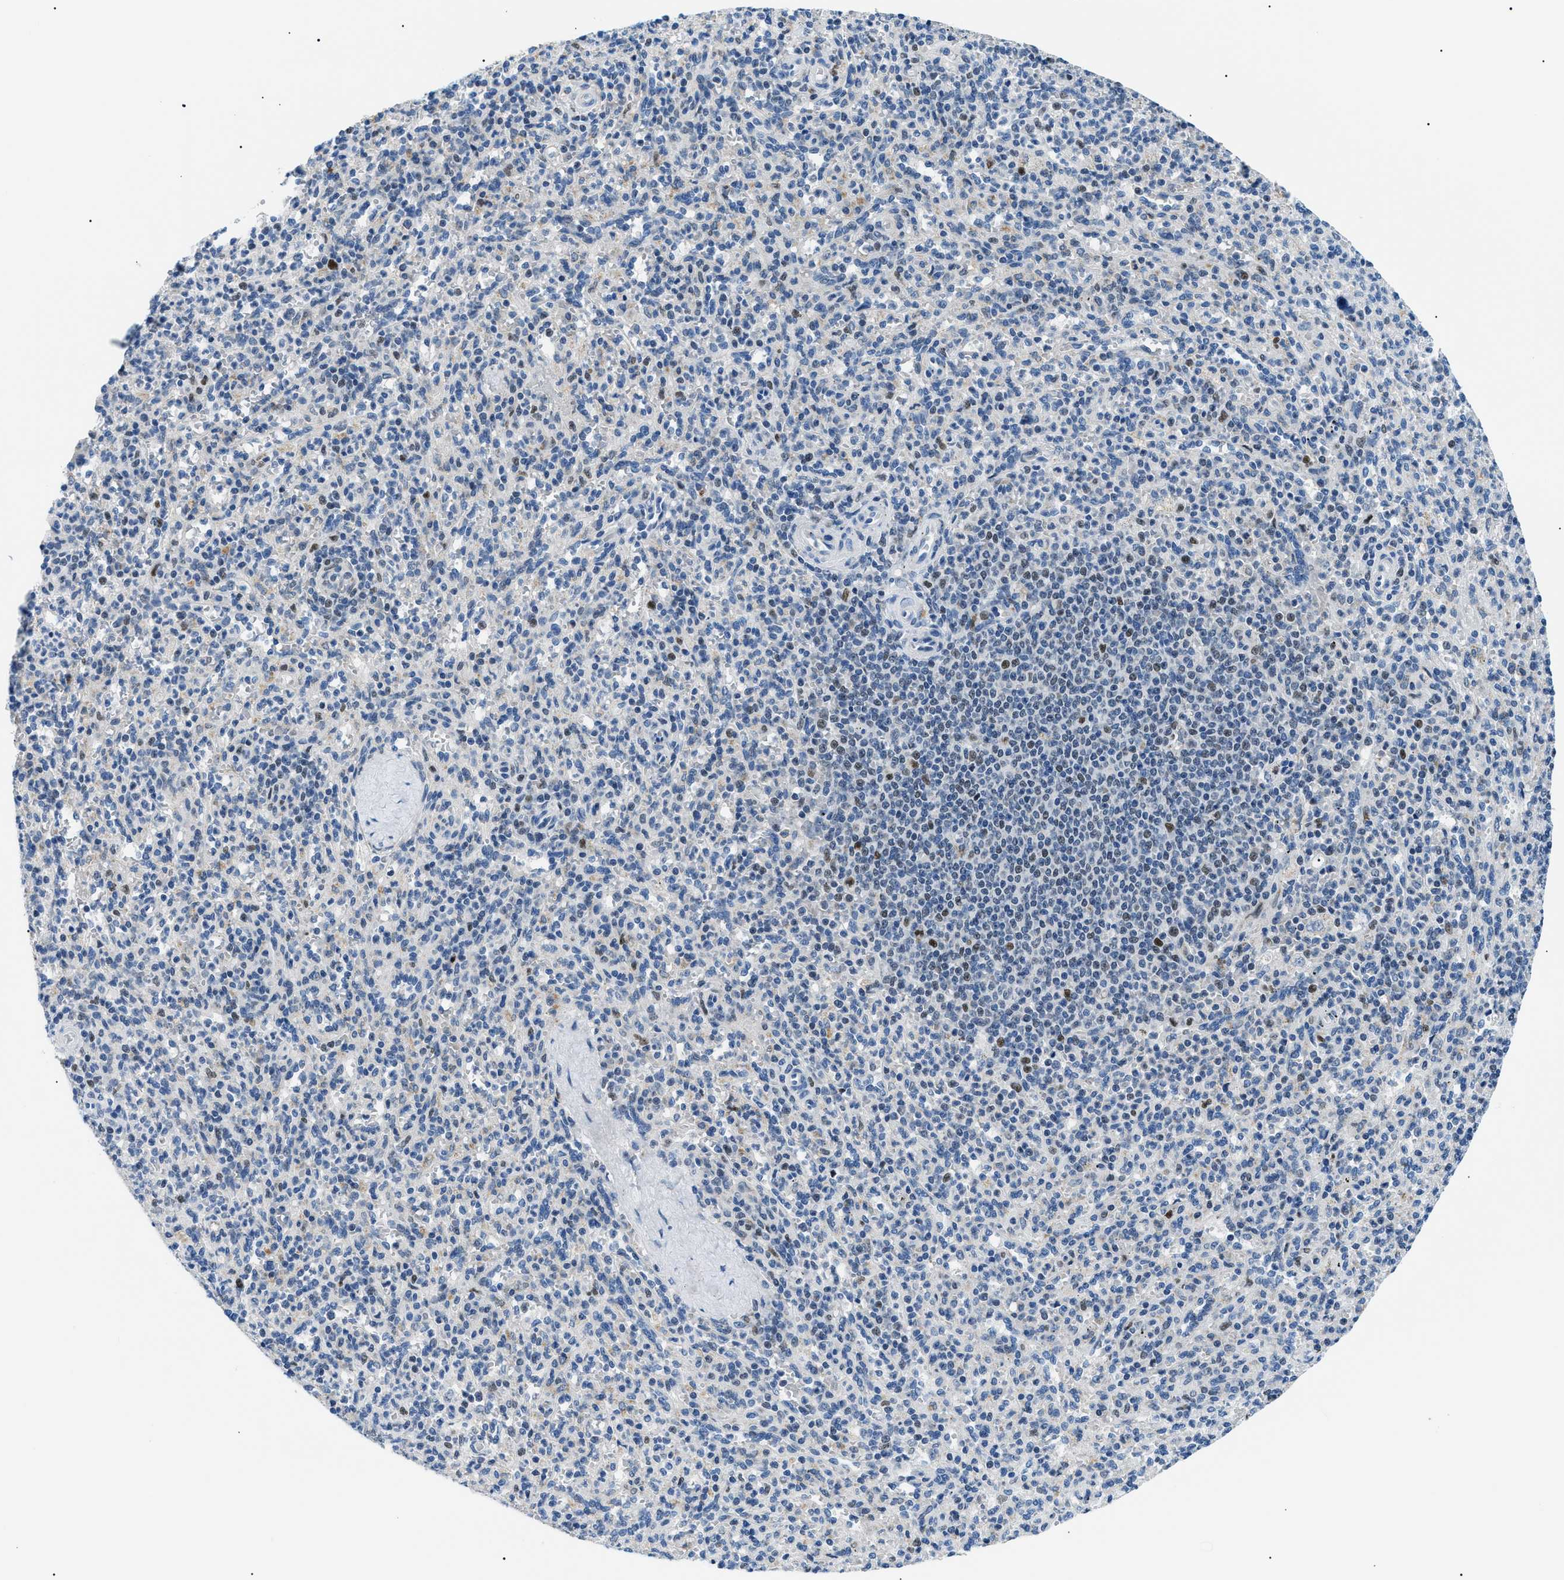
{"staining": {"intensity": "moderate", "quantity": "<25%", "location": "nuclear"}, "tissue": "spleen", "cell_type": "Cells in red pulp", "image_type": "normal", "snomed": [{"axis": "morphology", "description": "Normal tissue, NOS"}, {"axis": "topography", "description": "Spleen"}], "caption": "Immunohistochemical staining of normal spleen demonstrates moderate nuclear protein staining in about <25% of cells in red pulp. (DAB (3,3'-diaminobenzidine) = brown stain, brightfield microscopy at high magnification).", "gene": "SMARCC1", "patient": {"sex": "male", "age": 36}}